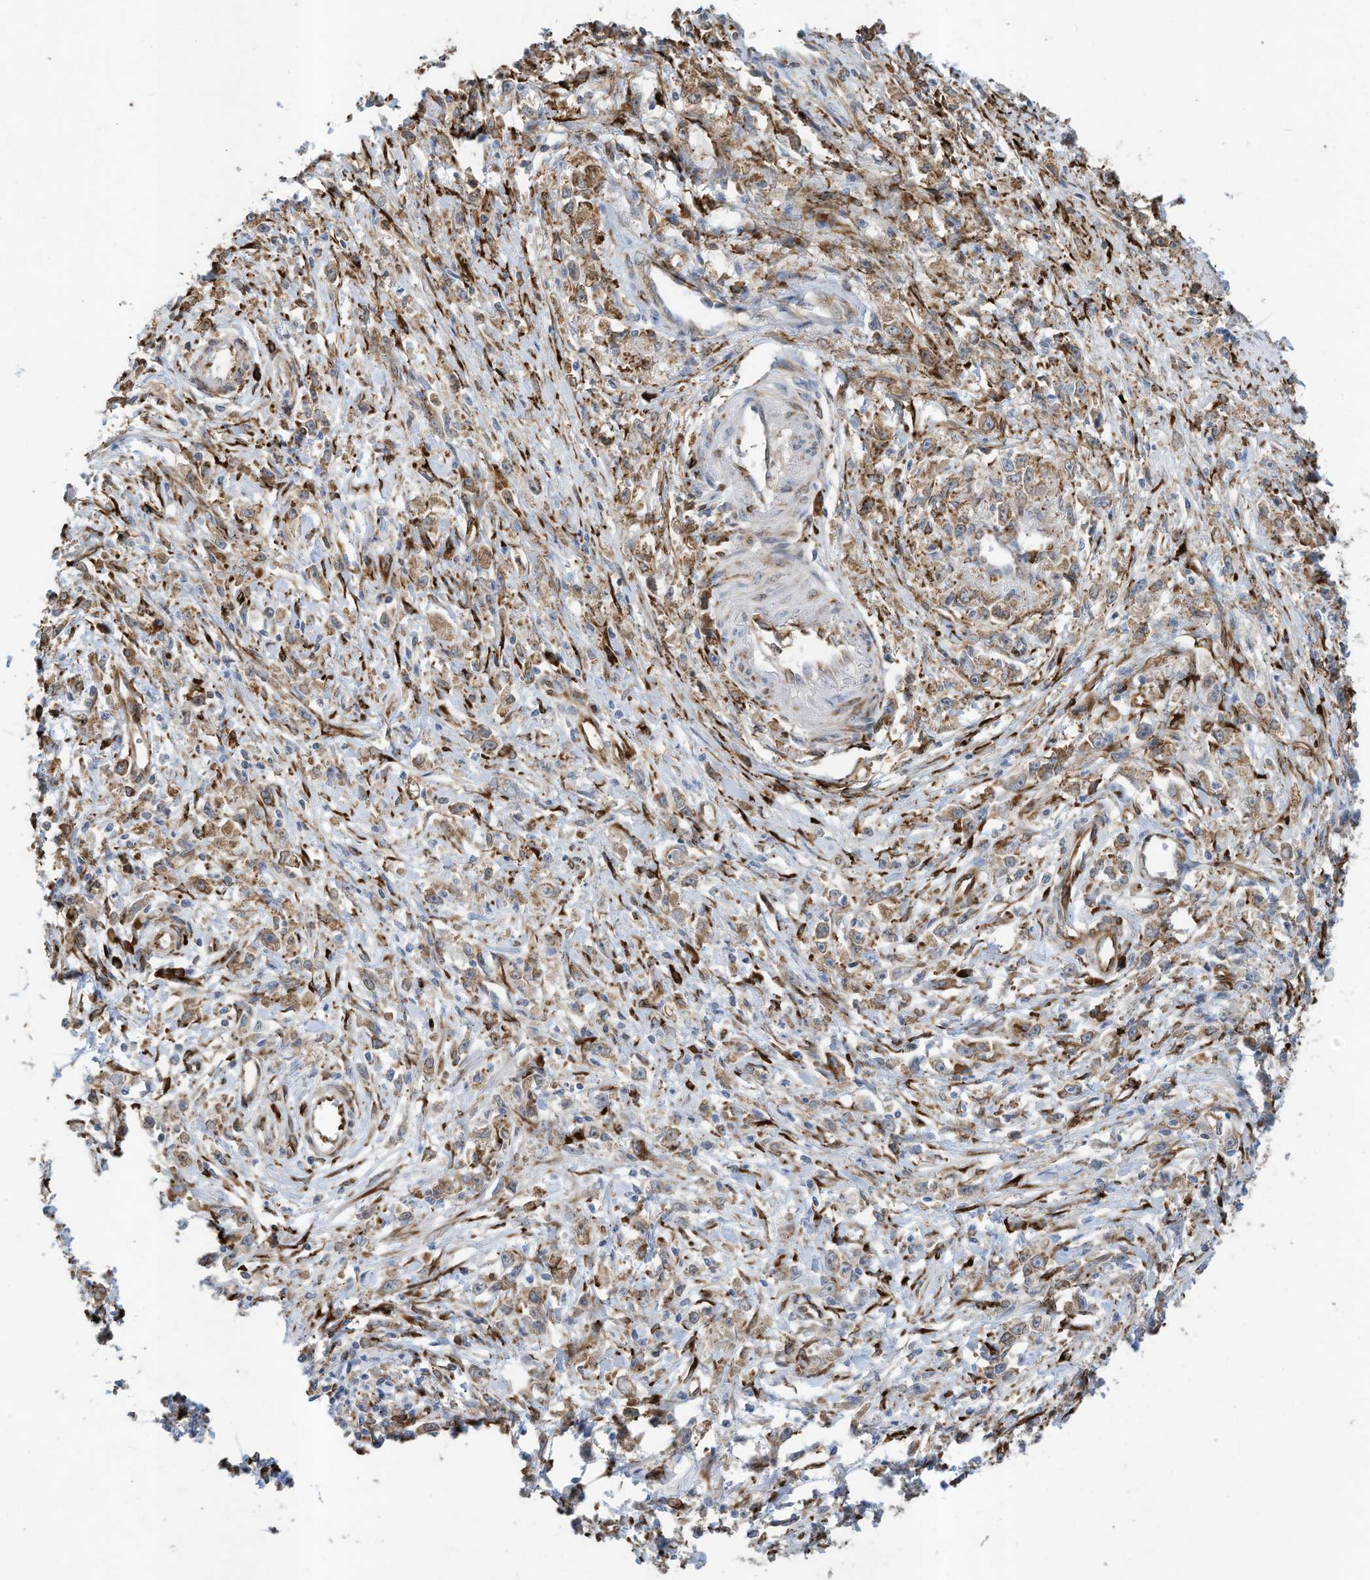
{"staining": {"intensity": "weak", "quantity": ">75%", "location": "cytoplasmic/membranous"}, "tissue": "stomach cancer", "cell_type": "Tumor cells", "image_type": "cancer", "snomed": [{"axis": "morphology", "description": "Adenocarcinoma, NOS"}, {"axis": "topography", "description": "Stomach"}], "caption": "Stomach cancer was stained to show a protein in brown. There is low levels of weak cytoplasmic/membranous positivity in approximately >75% of tumor cells.", "gene": "ZBTB45", "patient": {"sex": "female", "age": 59}}